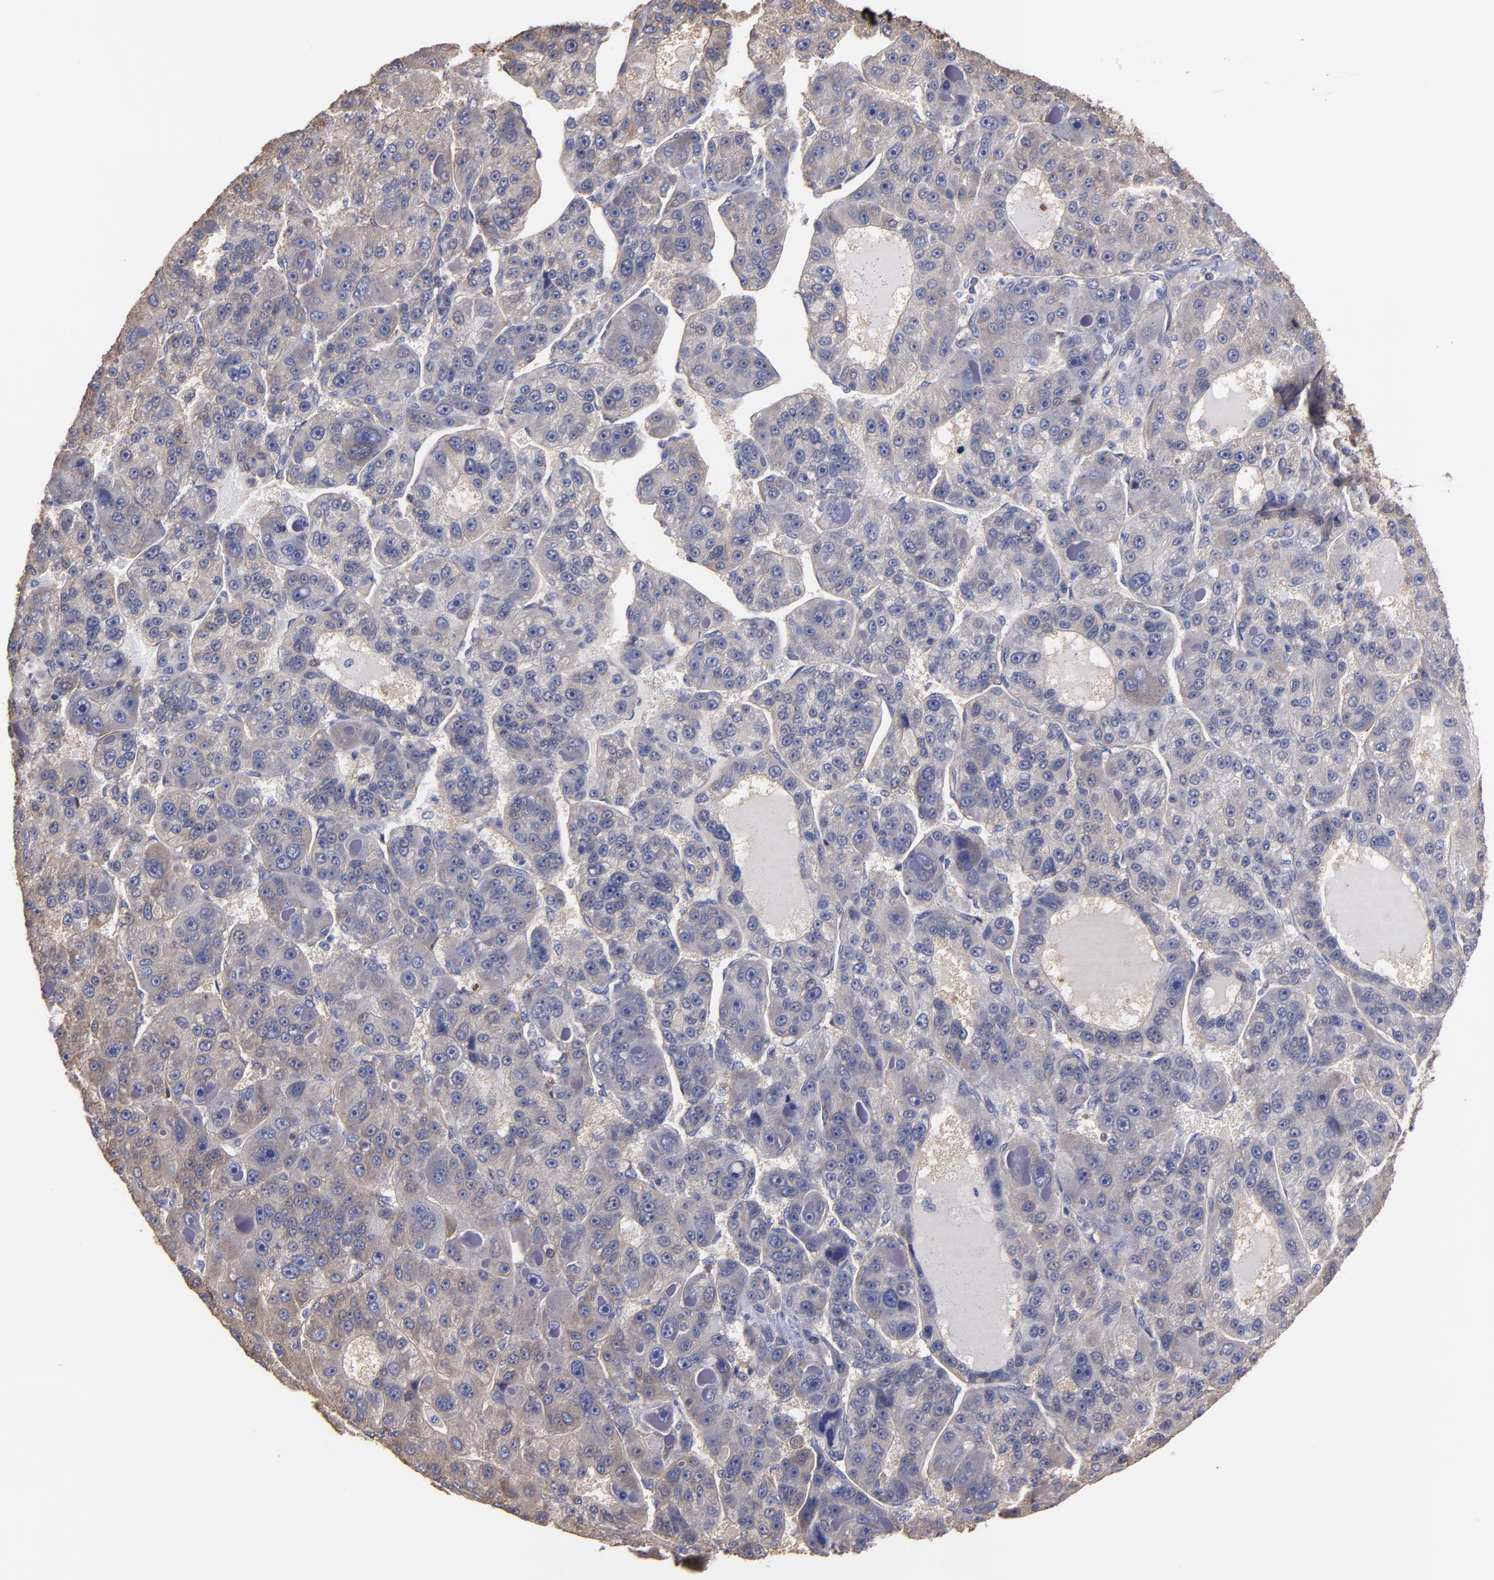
{"staining": {"intensity": "weak", "quantity": "<25%", "location": "cytoplasmic/membranous"}, "tissue": "liver cancer", "cell_type": "Tumor cells", "image_type": "cancer", "snomed": [{"axis": "morphology", "description": "Carcinoma, Hepatocellular, NOS"}, {"axis": "topography", "description": "Liver"}], "caption": "Immunohistochemical staining of human liver cancer displays no significant positivity in tumor cells.", "gene": "ESYT2", "patient": {"sex": "male", "age": 76}}